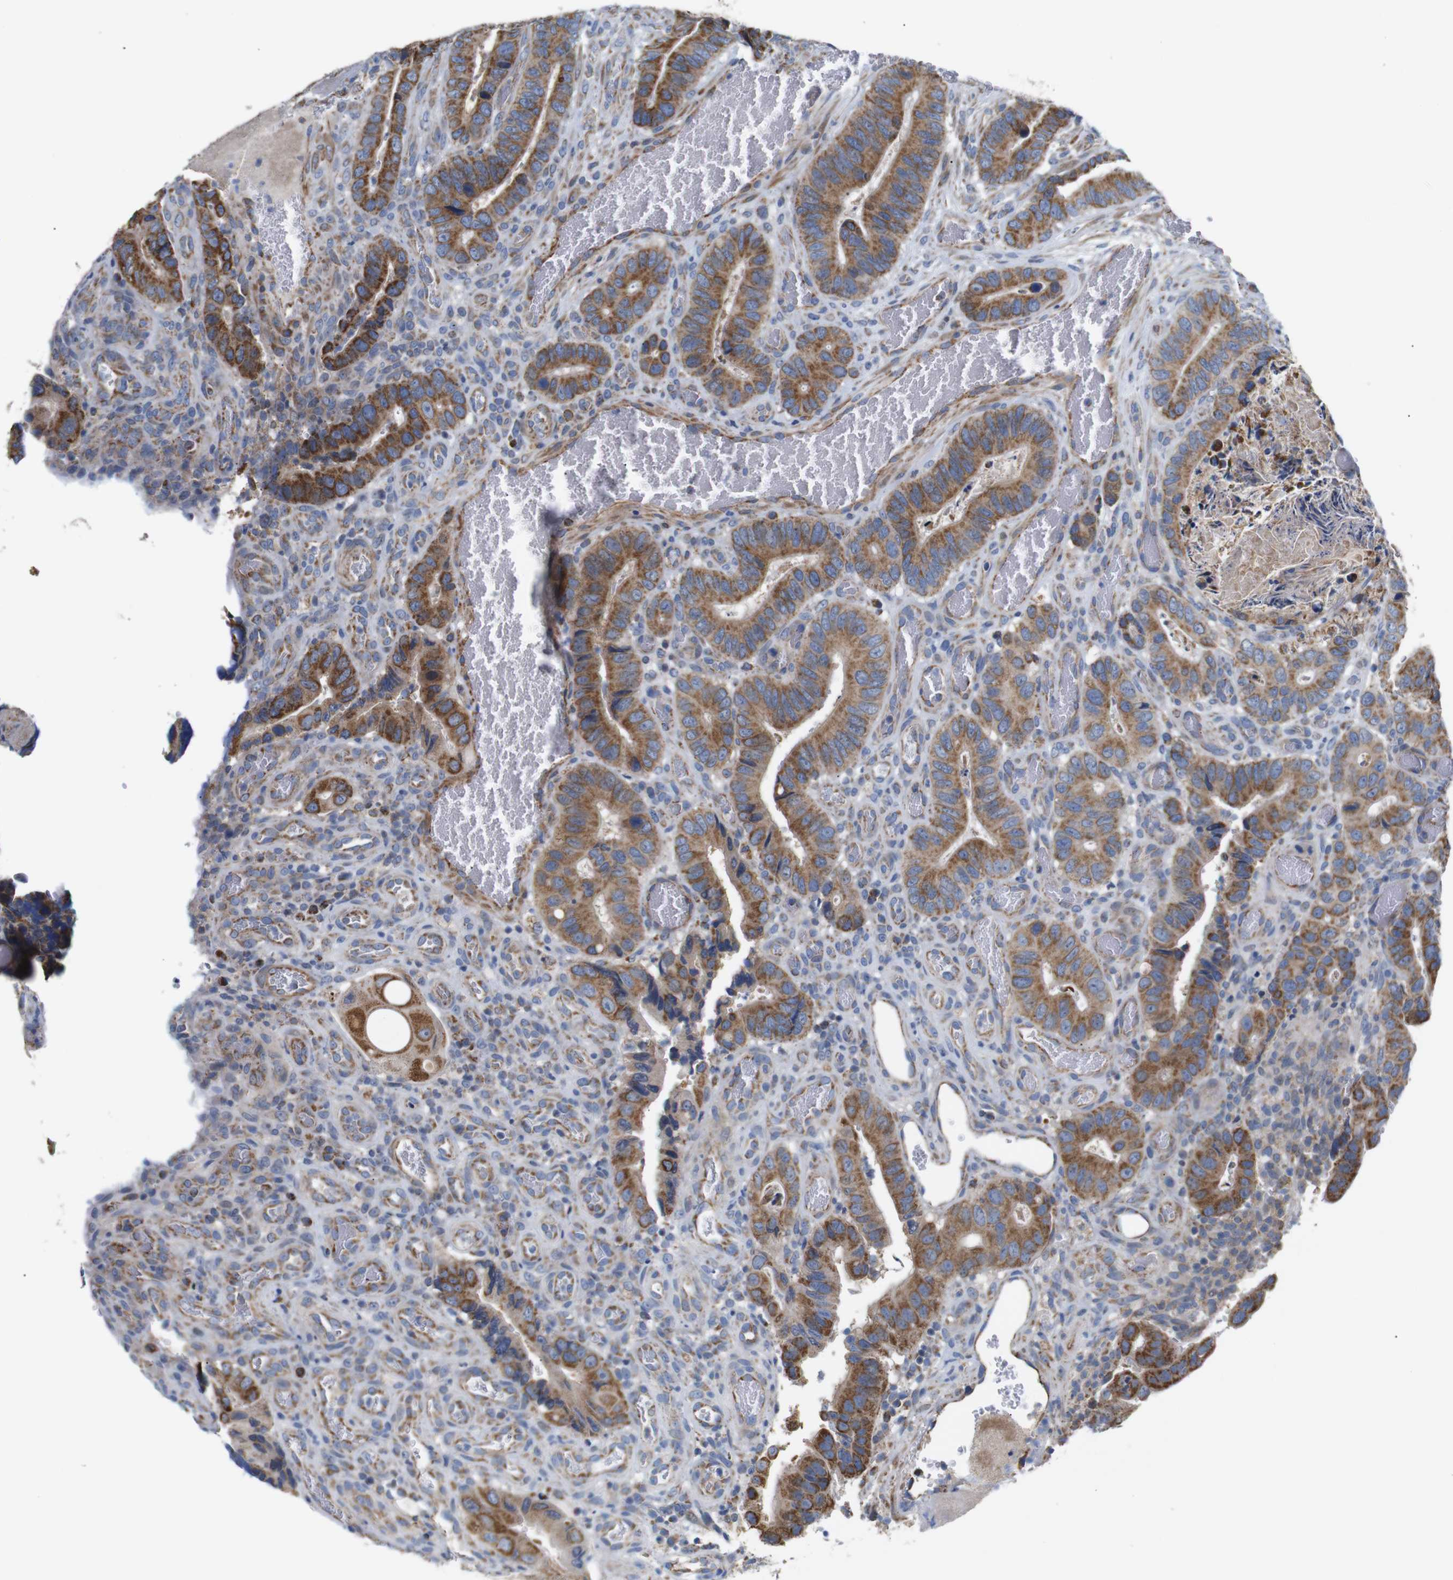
{"staining": {"intensity": "moderate", "quantity": ">75%", "location": "cytoplasmic/membranous"}, "tissue": "colorectal cancer", "cell_type": "Tumor cells", "image_type": "cancer", "snomed": [{"axis": "morphology", "description": "Adenocarcinoma, NOS"}, {"axis": "topography", "description": "Colon"}], "caption": "A medium amount of moderate cytoplasmic/membranous positivity is seen in approximately >75% of tumor cells in colorectal cancer tissue.", "gene": "FAM171B", "patient": {"sex": "male", "age": 72}}